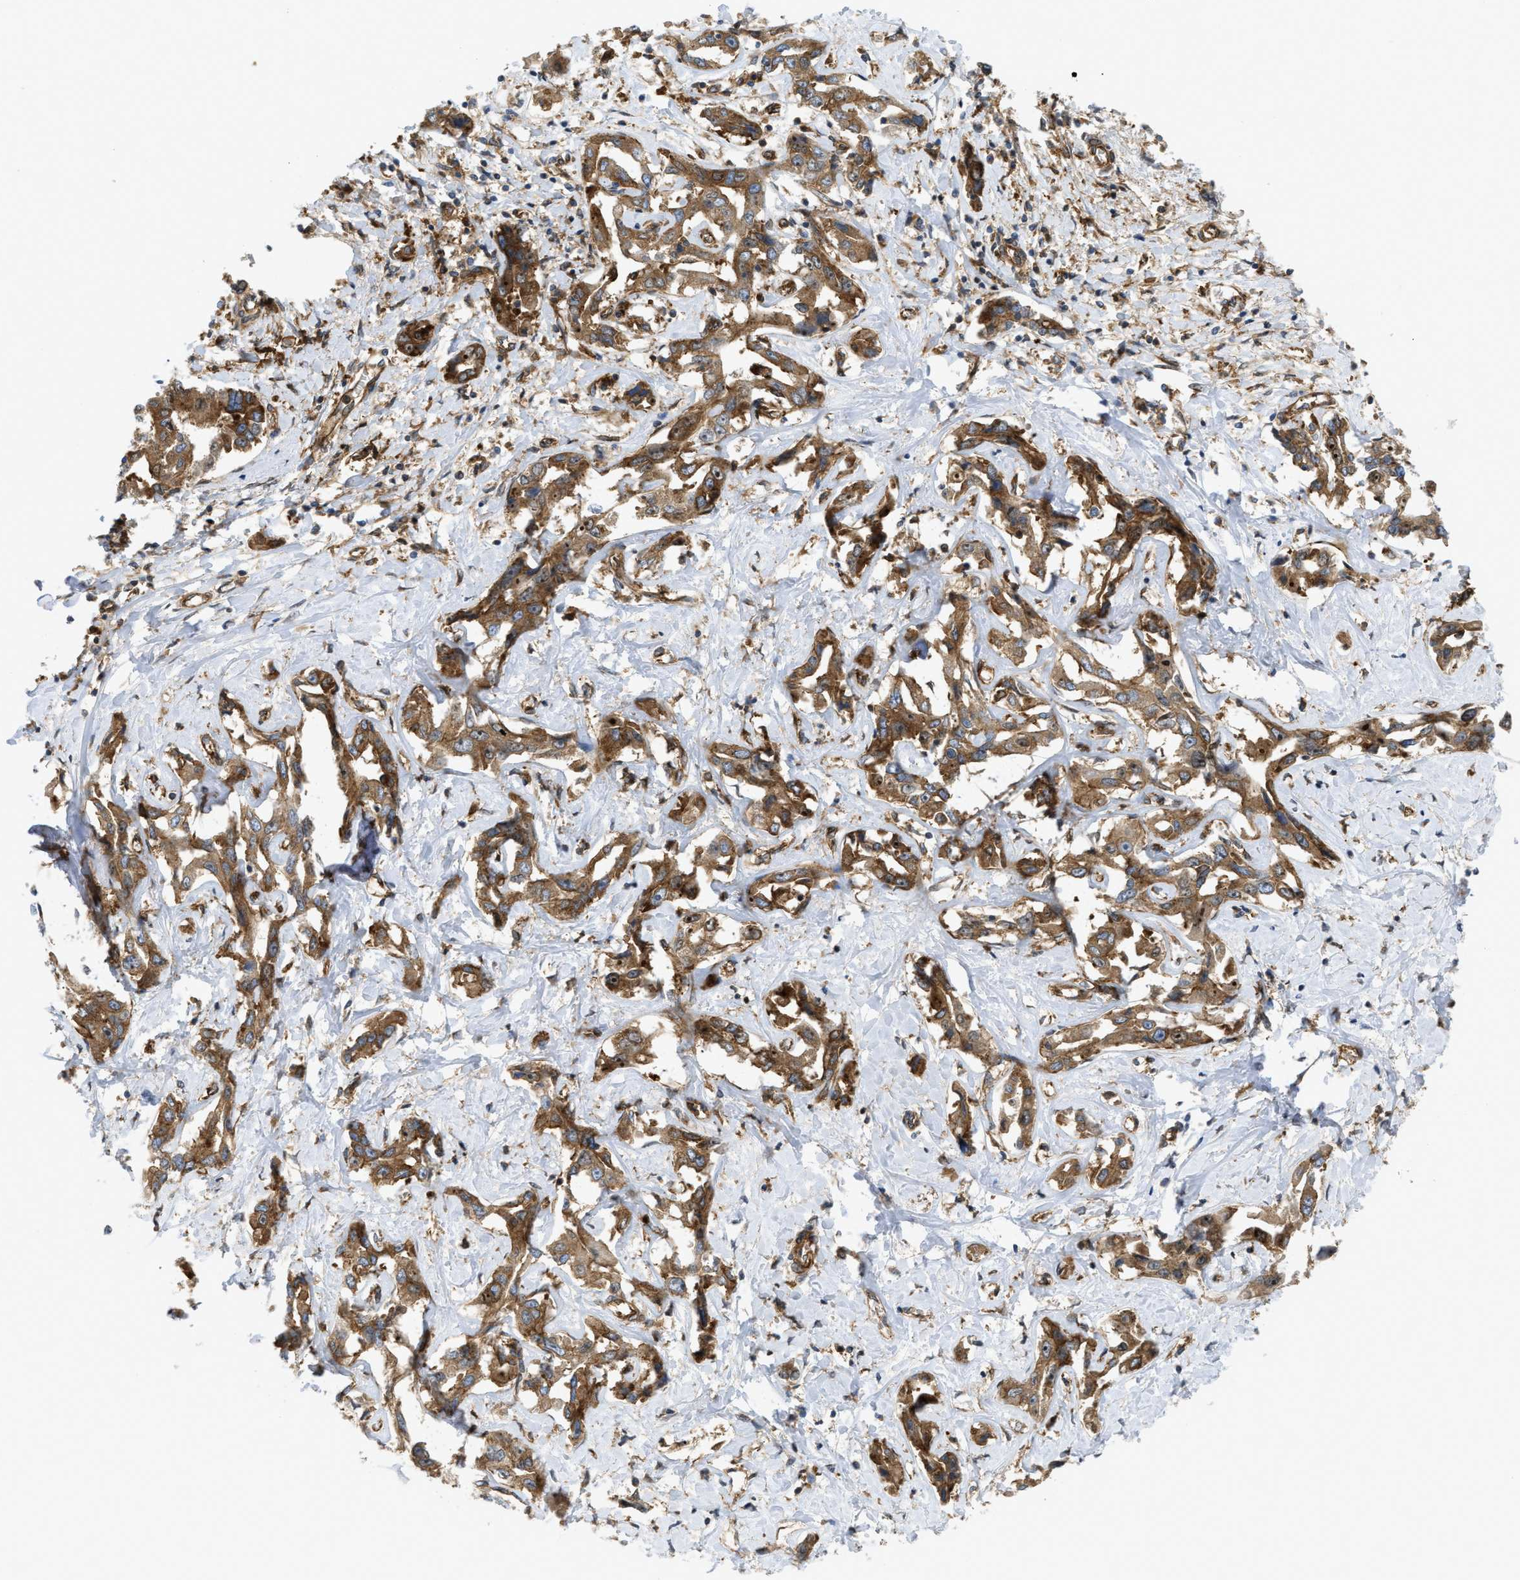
{"staining": {"intensity": "moderate", "quantity": ">75%", "location": "cytoplasmic/membranous"}, "tissue": "liver cancer", "cell_type": "Tumor cells", "image_type": "cancer", "snomed": [{"axis": "morphology", "description": "Cholangiocarcinoma"}, {"axis": "topography", "description": "Liver"}], "caption": "Immunohistochemistry (IHC) micrograph of human liver cancer (cholangiocarcinoma) stained for a protein (brown), which reveals medium levels of moderate cytoplasmic/membranous expression in about >75% of tumor cells.", "gene": "PICALM", "patient": {"sex": "male", "age": 59}}